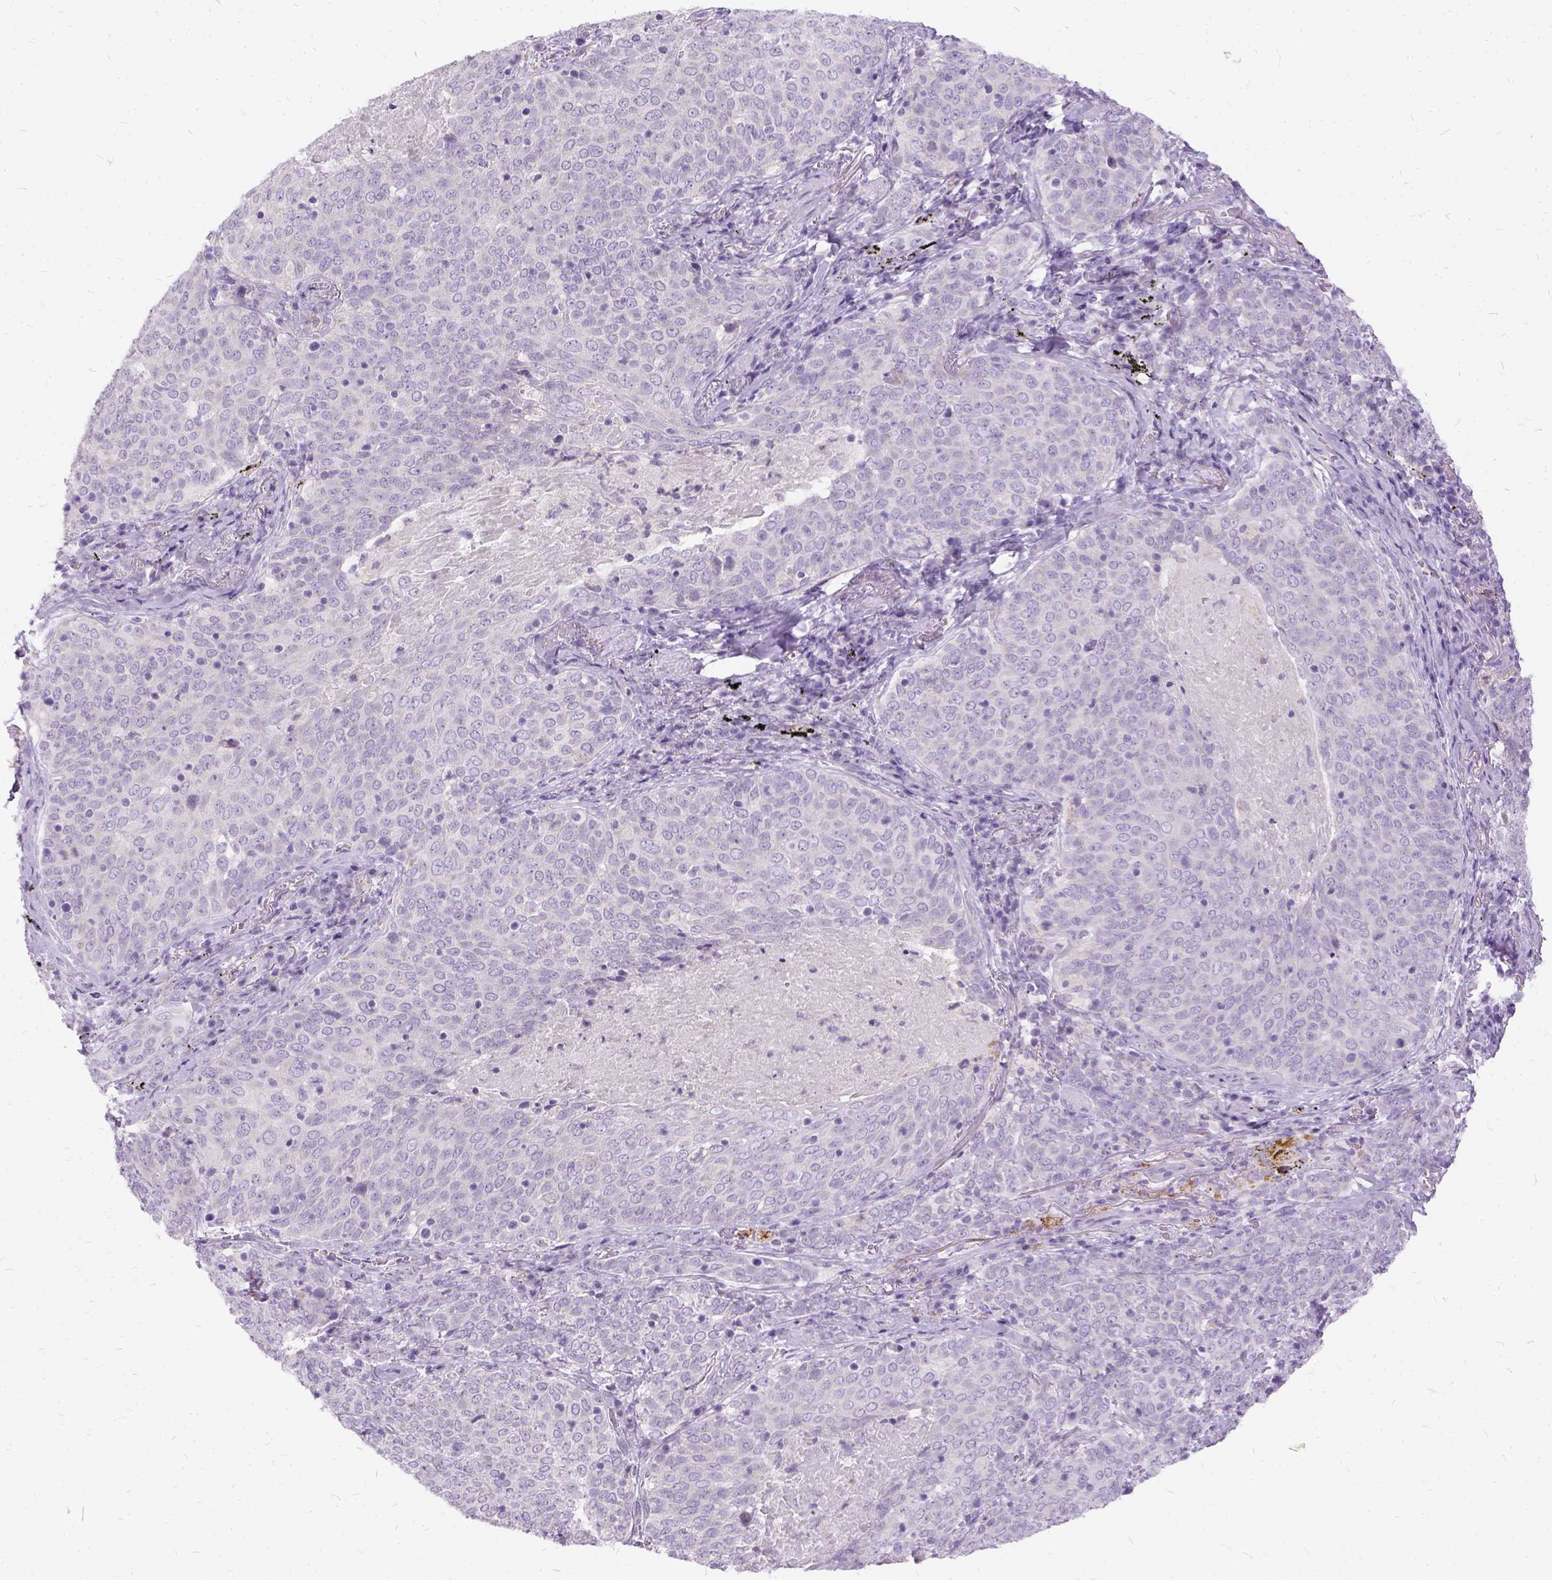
{"staining": {"intensity": "negative", "quantity": "none", "location": "none"}, "tissue": "lung cancer", "cell_type": "Tumor cells", "image_type": "cancer", "snomed": [{"axis": "morphology", "description": "Squamous cell carcinoma, NOS"}, {"axis": "topography", "description": "Lung"}], "caption": "This is a image of IHC staining of lung cancer (squamous cell carcinoma), which shows no positivity in tumor cells.", "gene": "FDX1", "patient": {"sex": "male", "age": 82}}